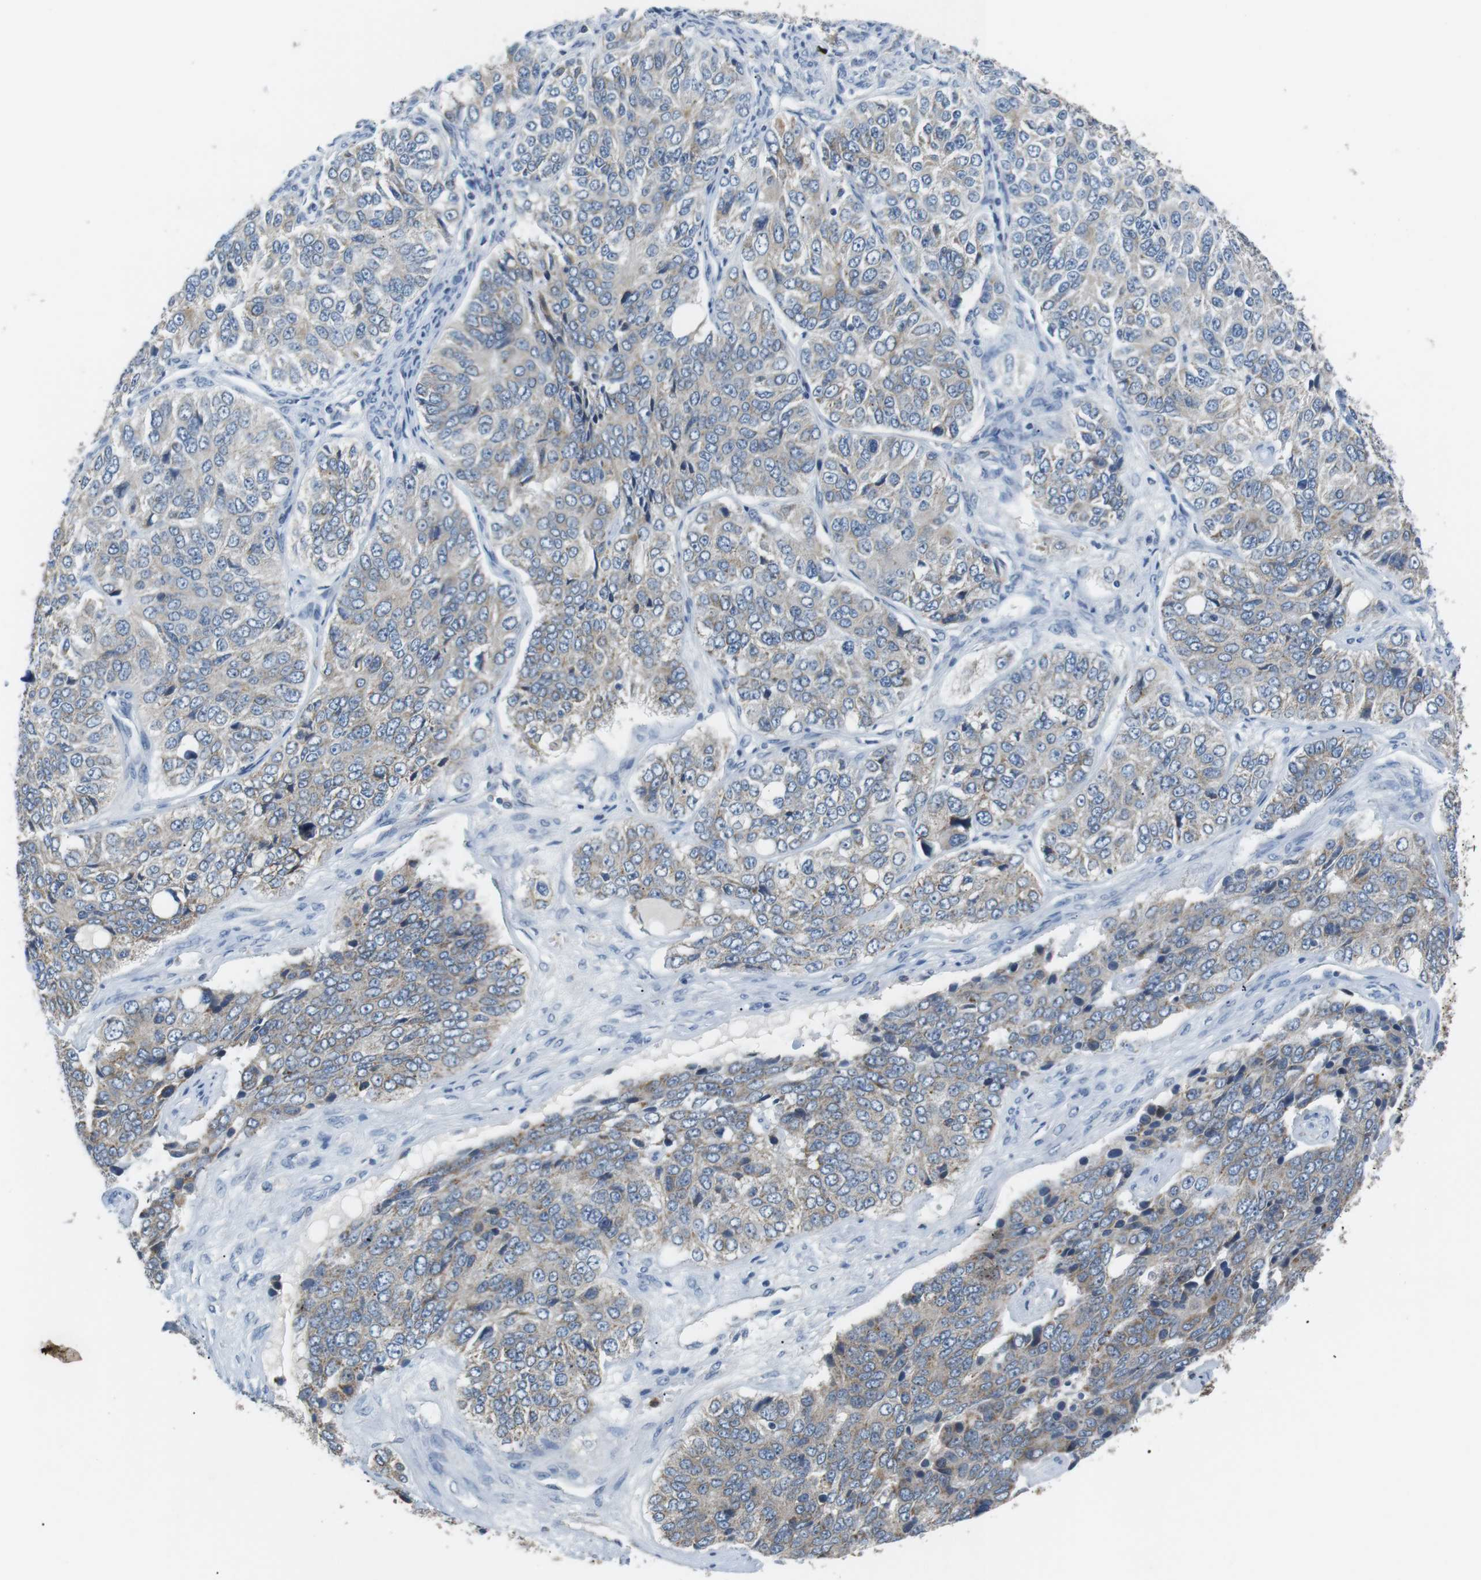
{"staining": {"intensity": "weak", "quantity": "25%-75%", "location": "cytoplasmic/membranous"}, "tissue": "ovarian cancer", "cell_type": "Tumor cells", "image_type": "cancer", "snomed": [{"axis": "morphology", "description": "Carcinoma, endometroid"}, {"axis": "topography", "description": "Ovary"}], "caption": "There is low levels of weak cytoplasmic/membranous positivity in tumor cells of endometroid carcinoma (ovarian), as demonstrated by immunohistochemical staining (brown color).", "gene": "CD300E", "patient": {"sex": "female", "age": 51}}